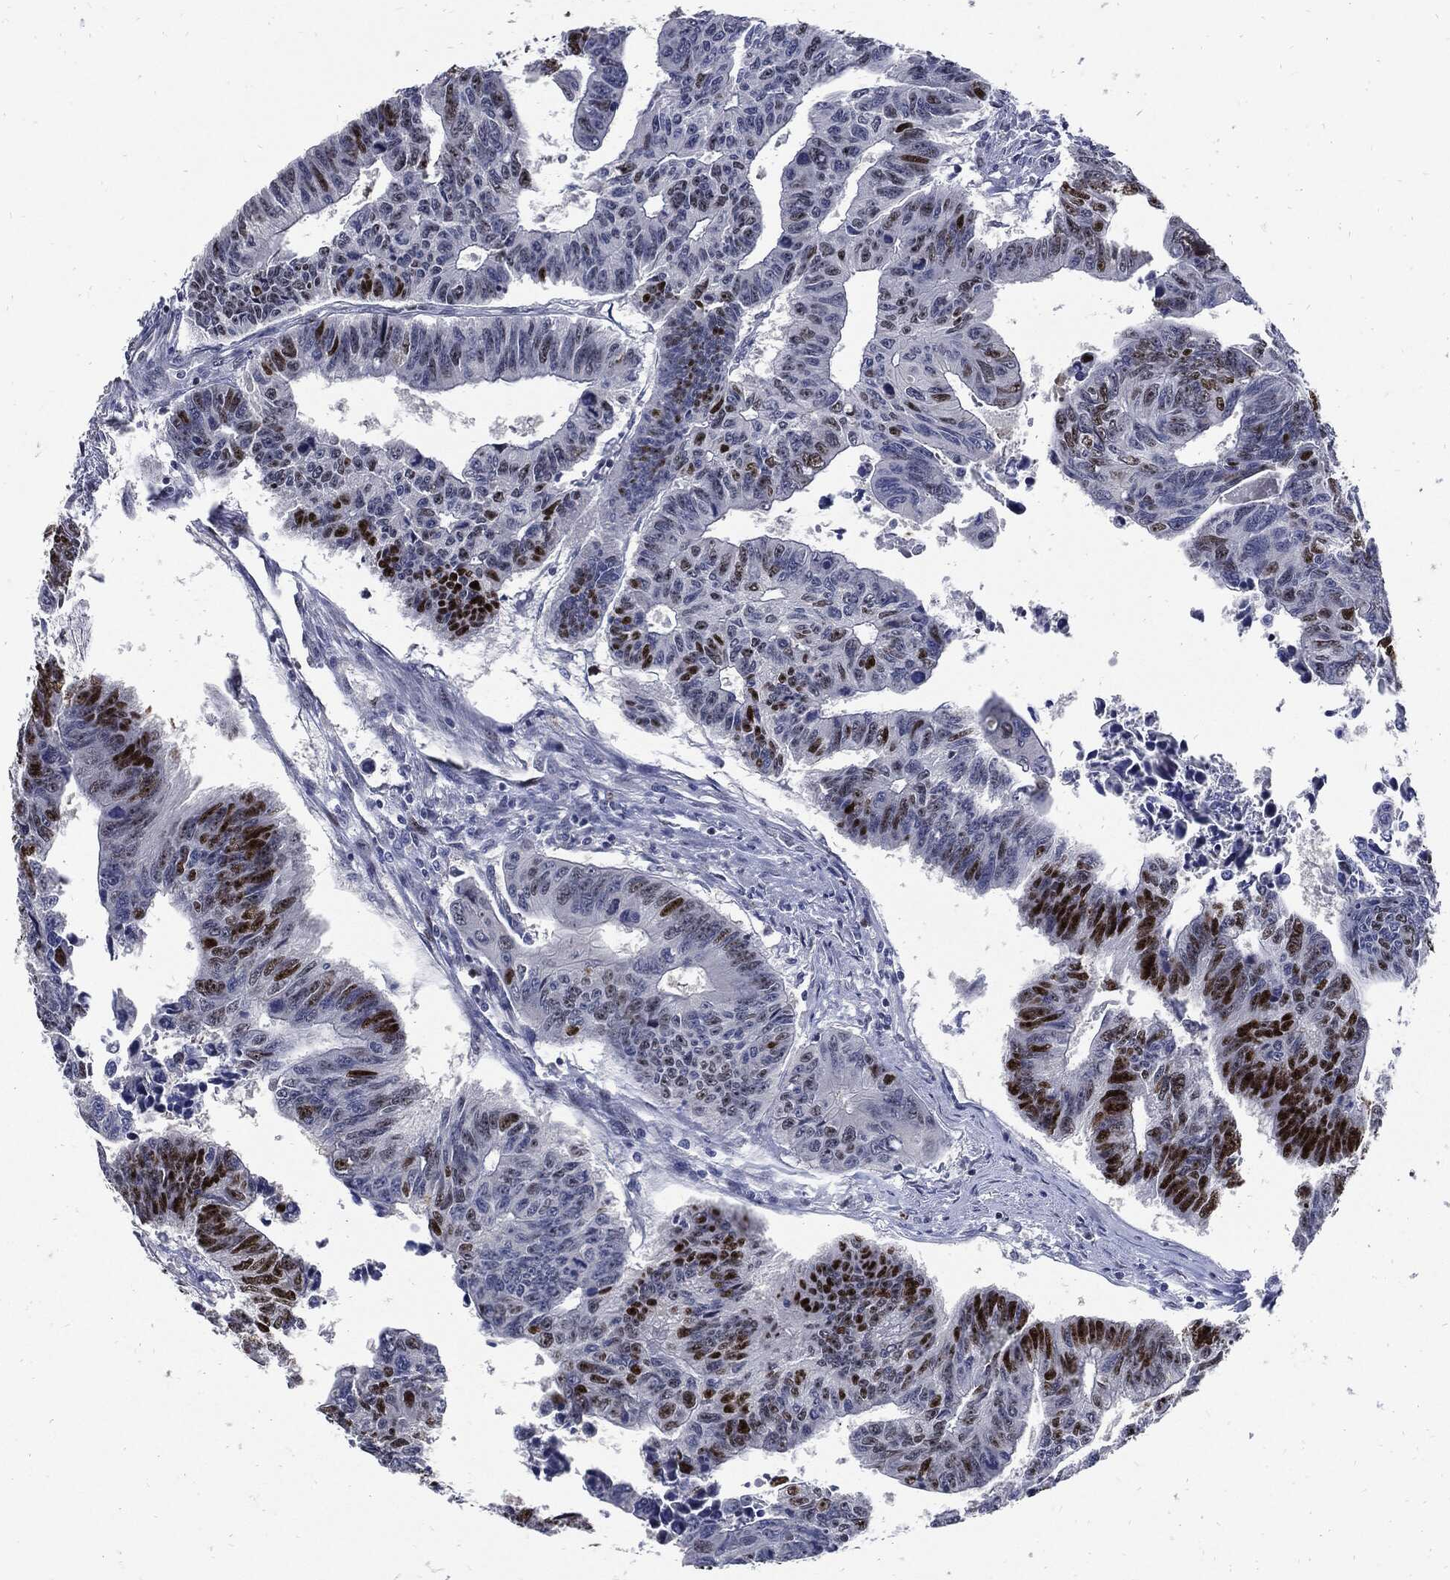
{"staining": {"intensity": "strong", "quantity": "<25%", "location": "nuclear"}, "tissue": "colorectal cancer", "cell_type": "Tumor cells", "image_type": "cancer", "snomed": [{"axis": "morphology", "description": "Adenocarcinoma, NOS"}, {"axis": "topography", "description": "Rectum"}], "caption": "IHC of adenocarcinoma (colorectal) reveals medium levels of strong nuclear staining in about <25% of tumor cells.", "gene": "NBN", "patient": {"sex": "female", "age": 85}}